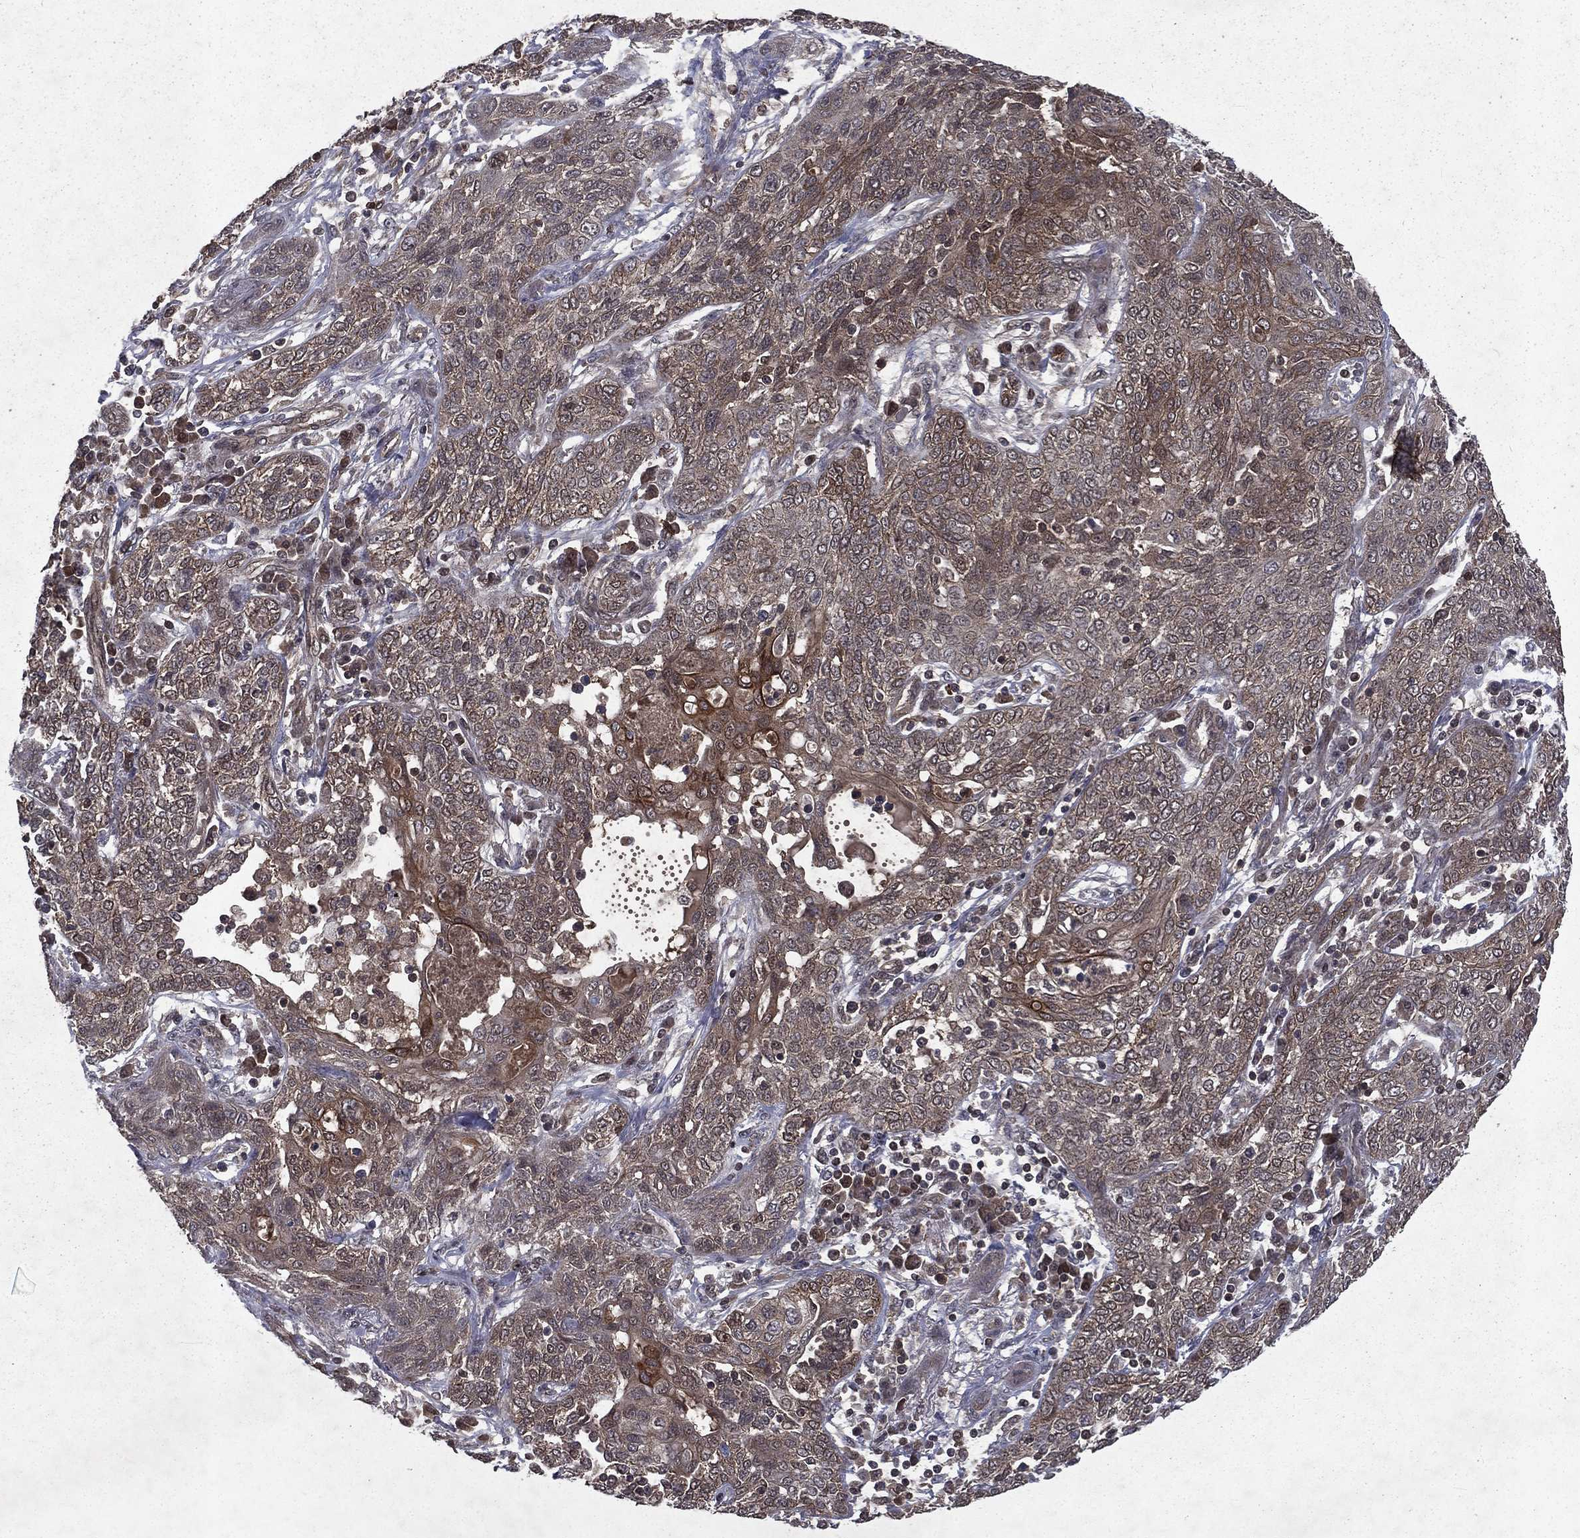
{"staining": {"intensity": "moderate", "quantity": "<25%", "location": "cytoplasmic/membranous"}, "tissue": "lung cancer", "cell_type": "Tumor cells", "image_type": "cancer", "snomed": [{"axis": "morphology", "description": "Squamous cell carcinoma, NOS"}, {"axis": "topography", "description": "Lung"}], "caption": "Lung cancer stained for a protein demonstrates moderate cytoplasmic/membranous positivity in tumor cells. (Brightfield microscopy of DAB IHC at high magnification).", "gene": "FGD1", "patient": {"sex": "female", "age": 70}}